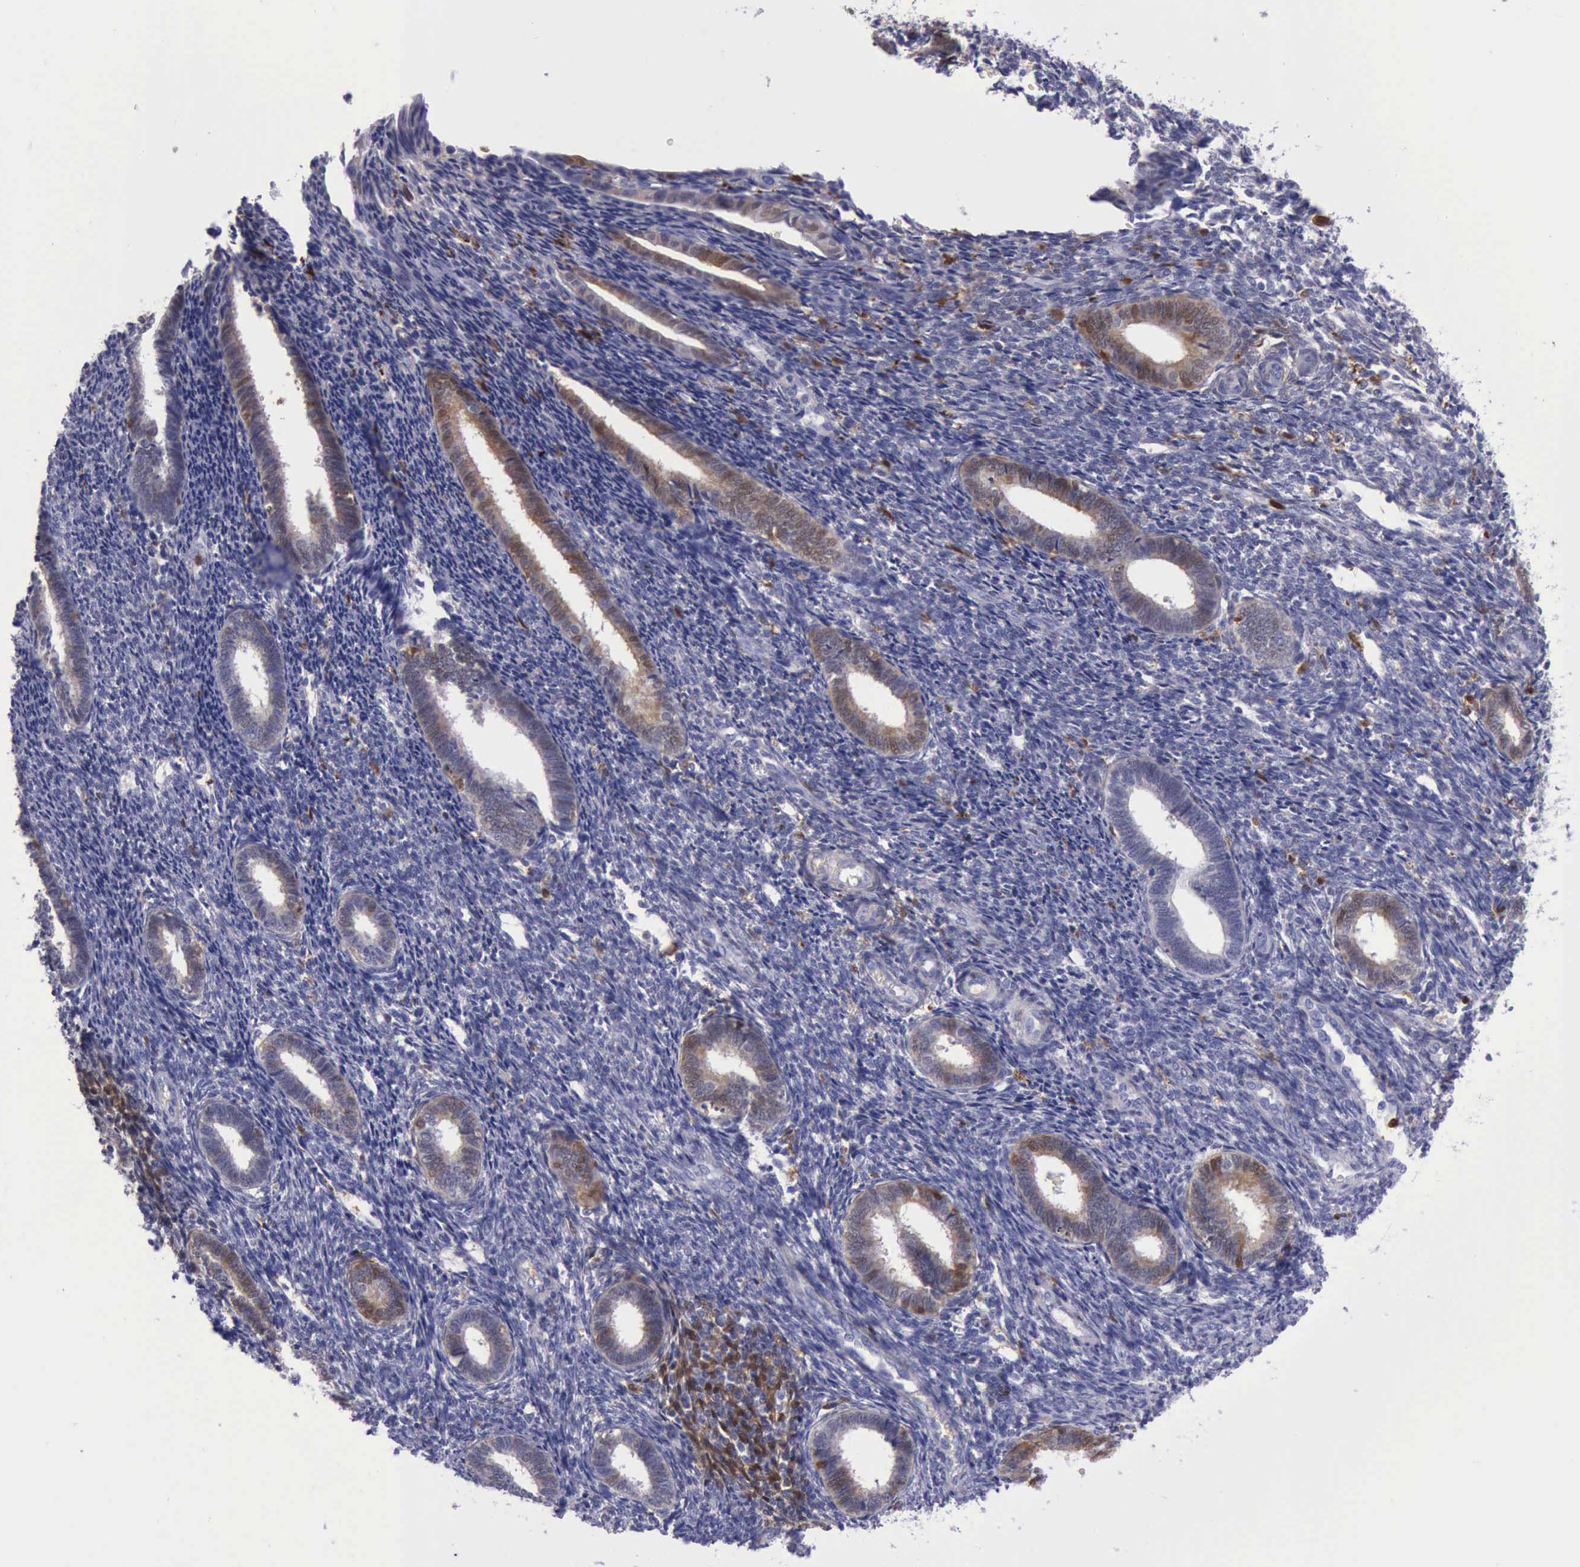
{"staining": {"intensity": "moderate", "quantity": "<25%", "location": "cytoplasmic/membranous,nuclear"}, "tissue": "endometrium", "cell_type": "Cells in endometrial stroma", "image_type": "normal", "snomed": [{"axis": "morphology", "description": "Normal tissue, NOS"}, {"axis": "topography", "description": "Endometrium"}], "caption": "This is an image of immunohistochemistry staining of benign endometrium, which shows moderate positivity in the cytoplasmic/membranous,nuclear of cells in endometrial stroma.", "gene": "TYMP", "patient": {"sex": "female", "age": 27}}